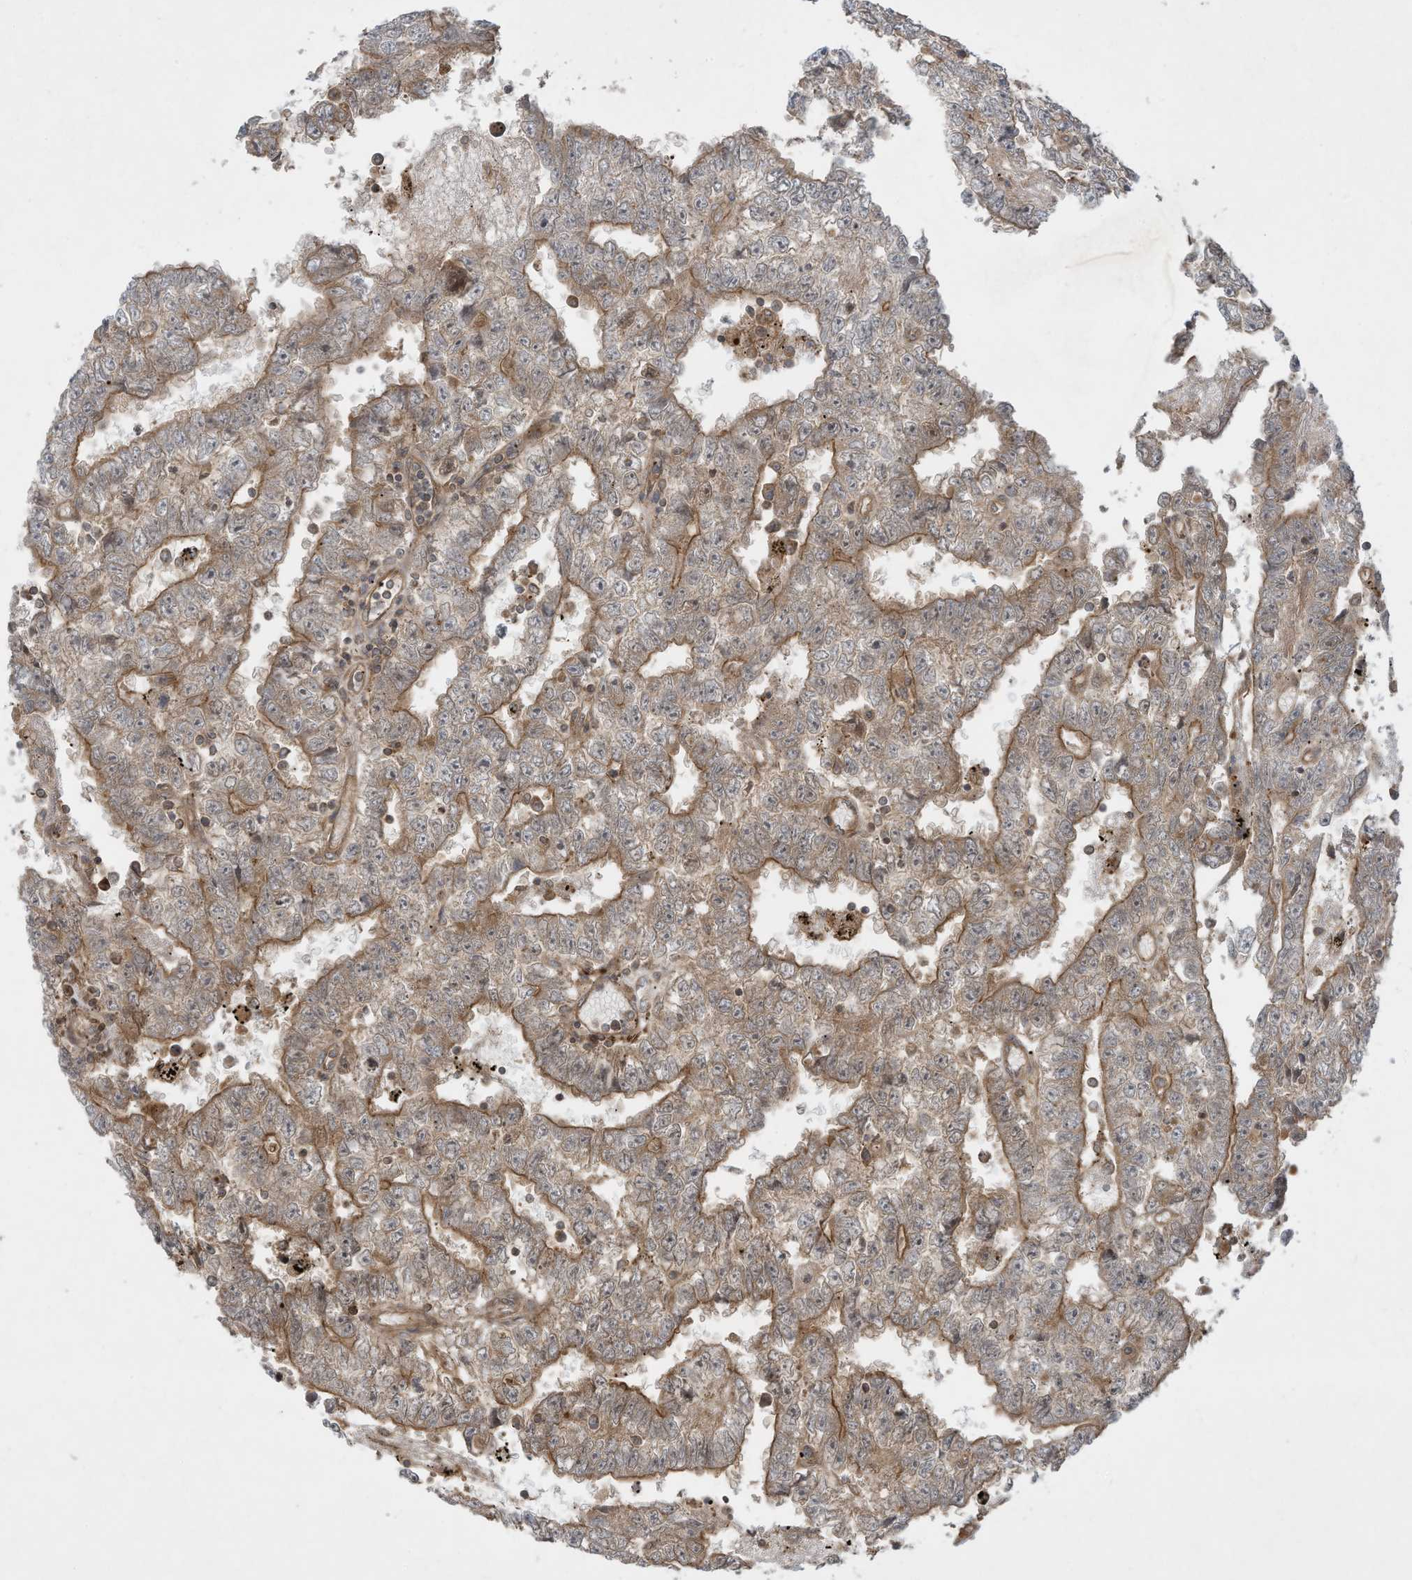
{"staining": {"intensity": "strong", "quantity": "25%-75%", "location": "cytoplasmic/membranous"}, "tissue": "testis cancer", "cell_type": "Tumor cells", "image_type": "cancer", "snomed": [{"axis": "morphology", "description": "Carcinoma, Embryonal, NOS"}, {"axis": "topography", "description": "Testis"}], "caption": "The micrograph displays a brown stain indicating the presence of a protein in the cytoplasmic/membranous of tumor cells in testis cancer (embryonal carcinoma). The staining was performed using DAB (3,3'-diaminobenzidine), with brown indicating positive protein expression. Nuclei are stained blue with hematoxylin.", "gene": "DDIT4", "patient": {"sex": "male", "age": 25}}